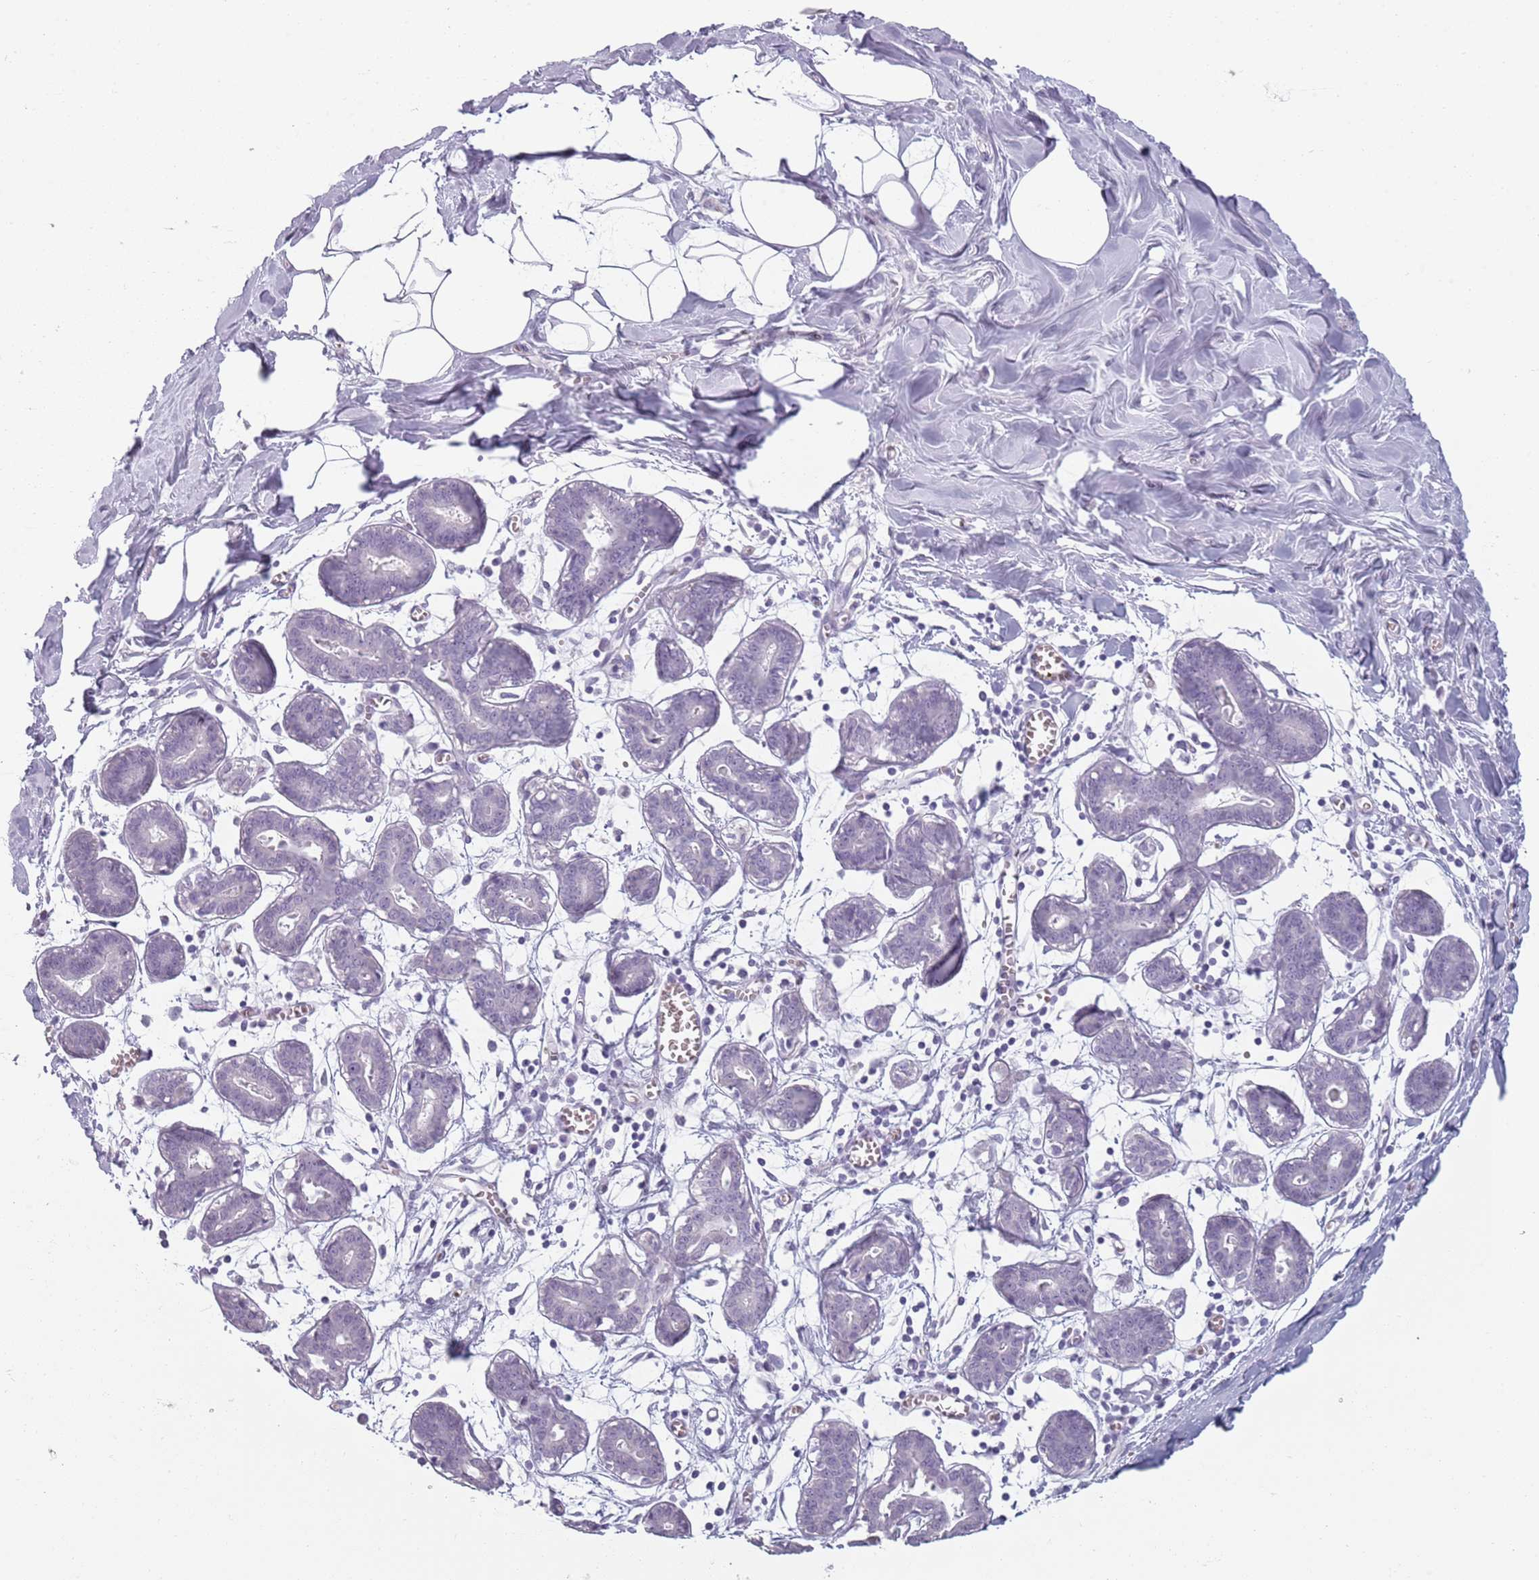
{"staining": {"intensity": "negative", "quantity": "none", "location": "none"}, "tissue": "breast", "cell_type": "Adipocytes", "image_type": "normal", "snomed": [{"axis": "morphology", "description": "Normal tissue, NOS"}, {"axis": "topography", "description": "Breast"}], "caption": "An immunohistochemistry image of benign breast is shown. There is no staining in adipocytes of breast. (Immunohistochemistry (ihc), brightfield microscopy, high magnification).", "gene": "PIEZO1", "patient": {"sex": "female", "age": 27}}